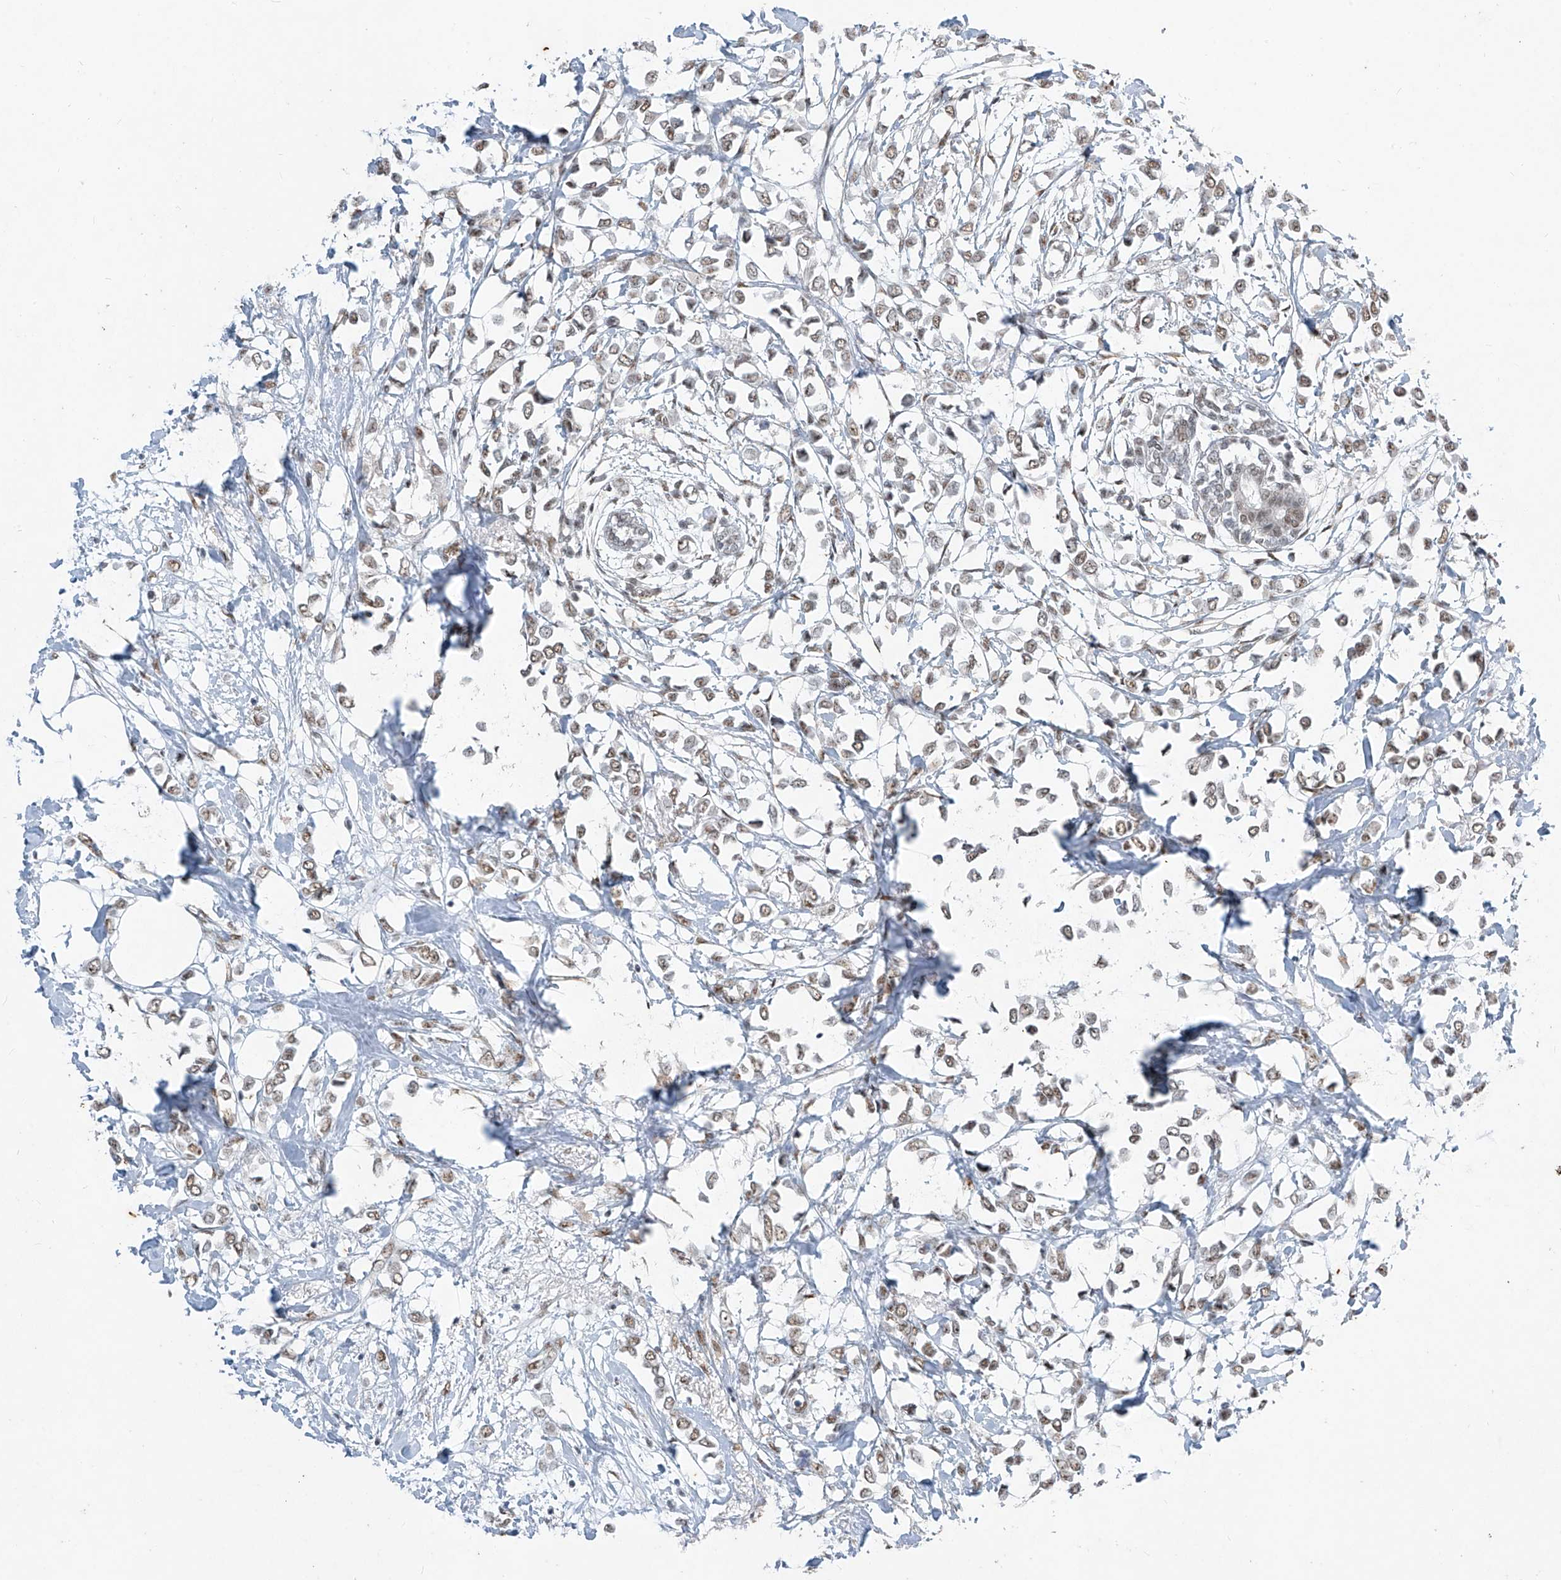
{"staining": {"intensity": "weak", "quantity": ">75%", "location": "nuclear"}, "tissue": "breast cancer", "cell_type": "Tumor cells", "image_type": "cancer", "snomed": [{"axis": "morphology", "description": "Lobular carcinoma"}, {"axis": "topography", "description": "Breast"}], "caption": "Immunohistochemical staining of human breast lobular carcinoma displays low levels of weak nuclear expression in about >75% of tumor cells.", "gene": "TFEC", "patient": {"sex": "female", "age": 51}}